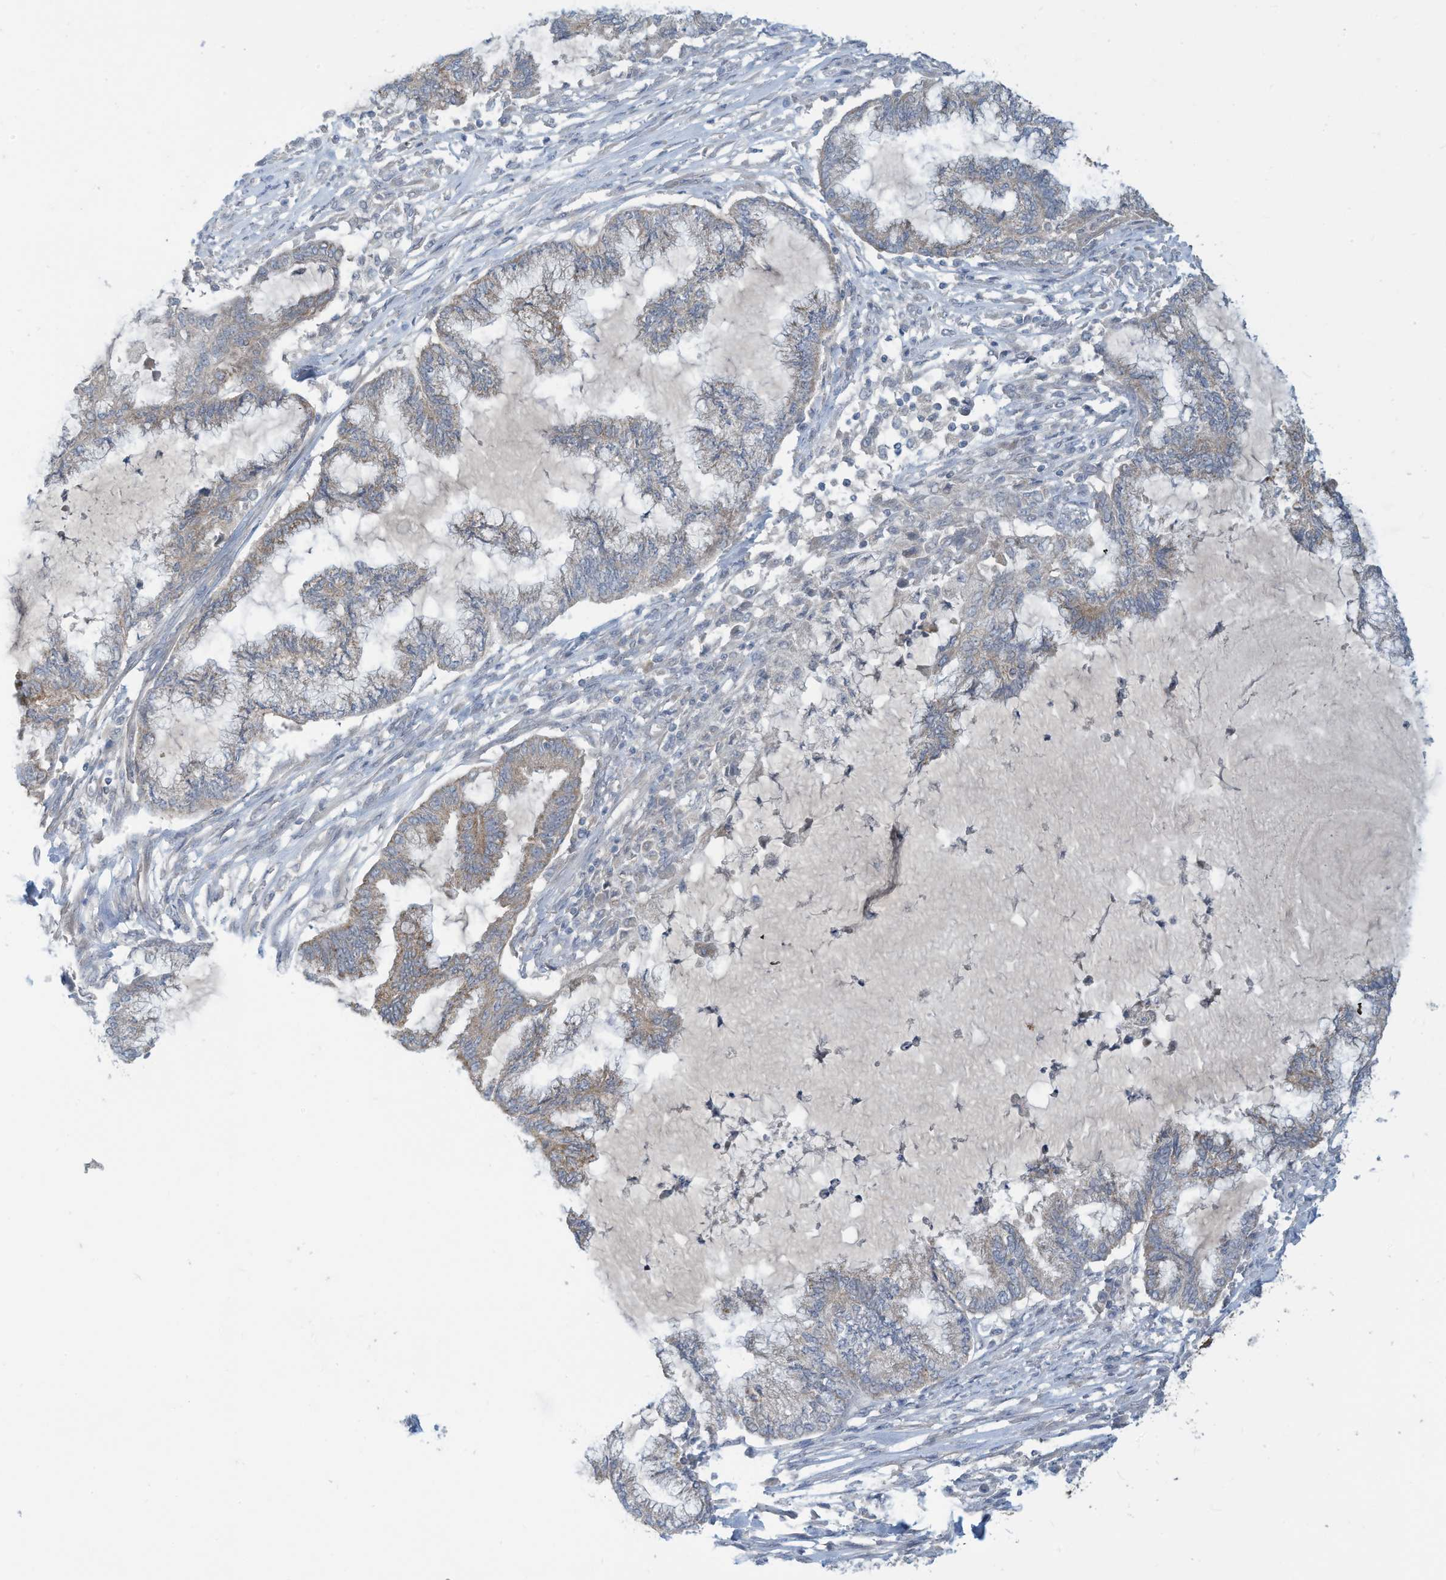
{"staining": {"intensity": "weak", "quantity": "<25%", "location": "cytoplasmic/membranous"}, "tissue": "endometrial cancer", "cell_type": "Tumor cells", "image_type": "cancer", "snomed": [{"axis": "morphology", "description": "Adenocarcinoma, NOS"}, {"axis": "topography", "description": "Endometrium"}], "caption": "IHC of endometrial cancer (adenocarcinoma) reveals no expression in tumor cells.", "gene": "SCGB1D2", "patient": {"sex": "female", "age": 86}}